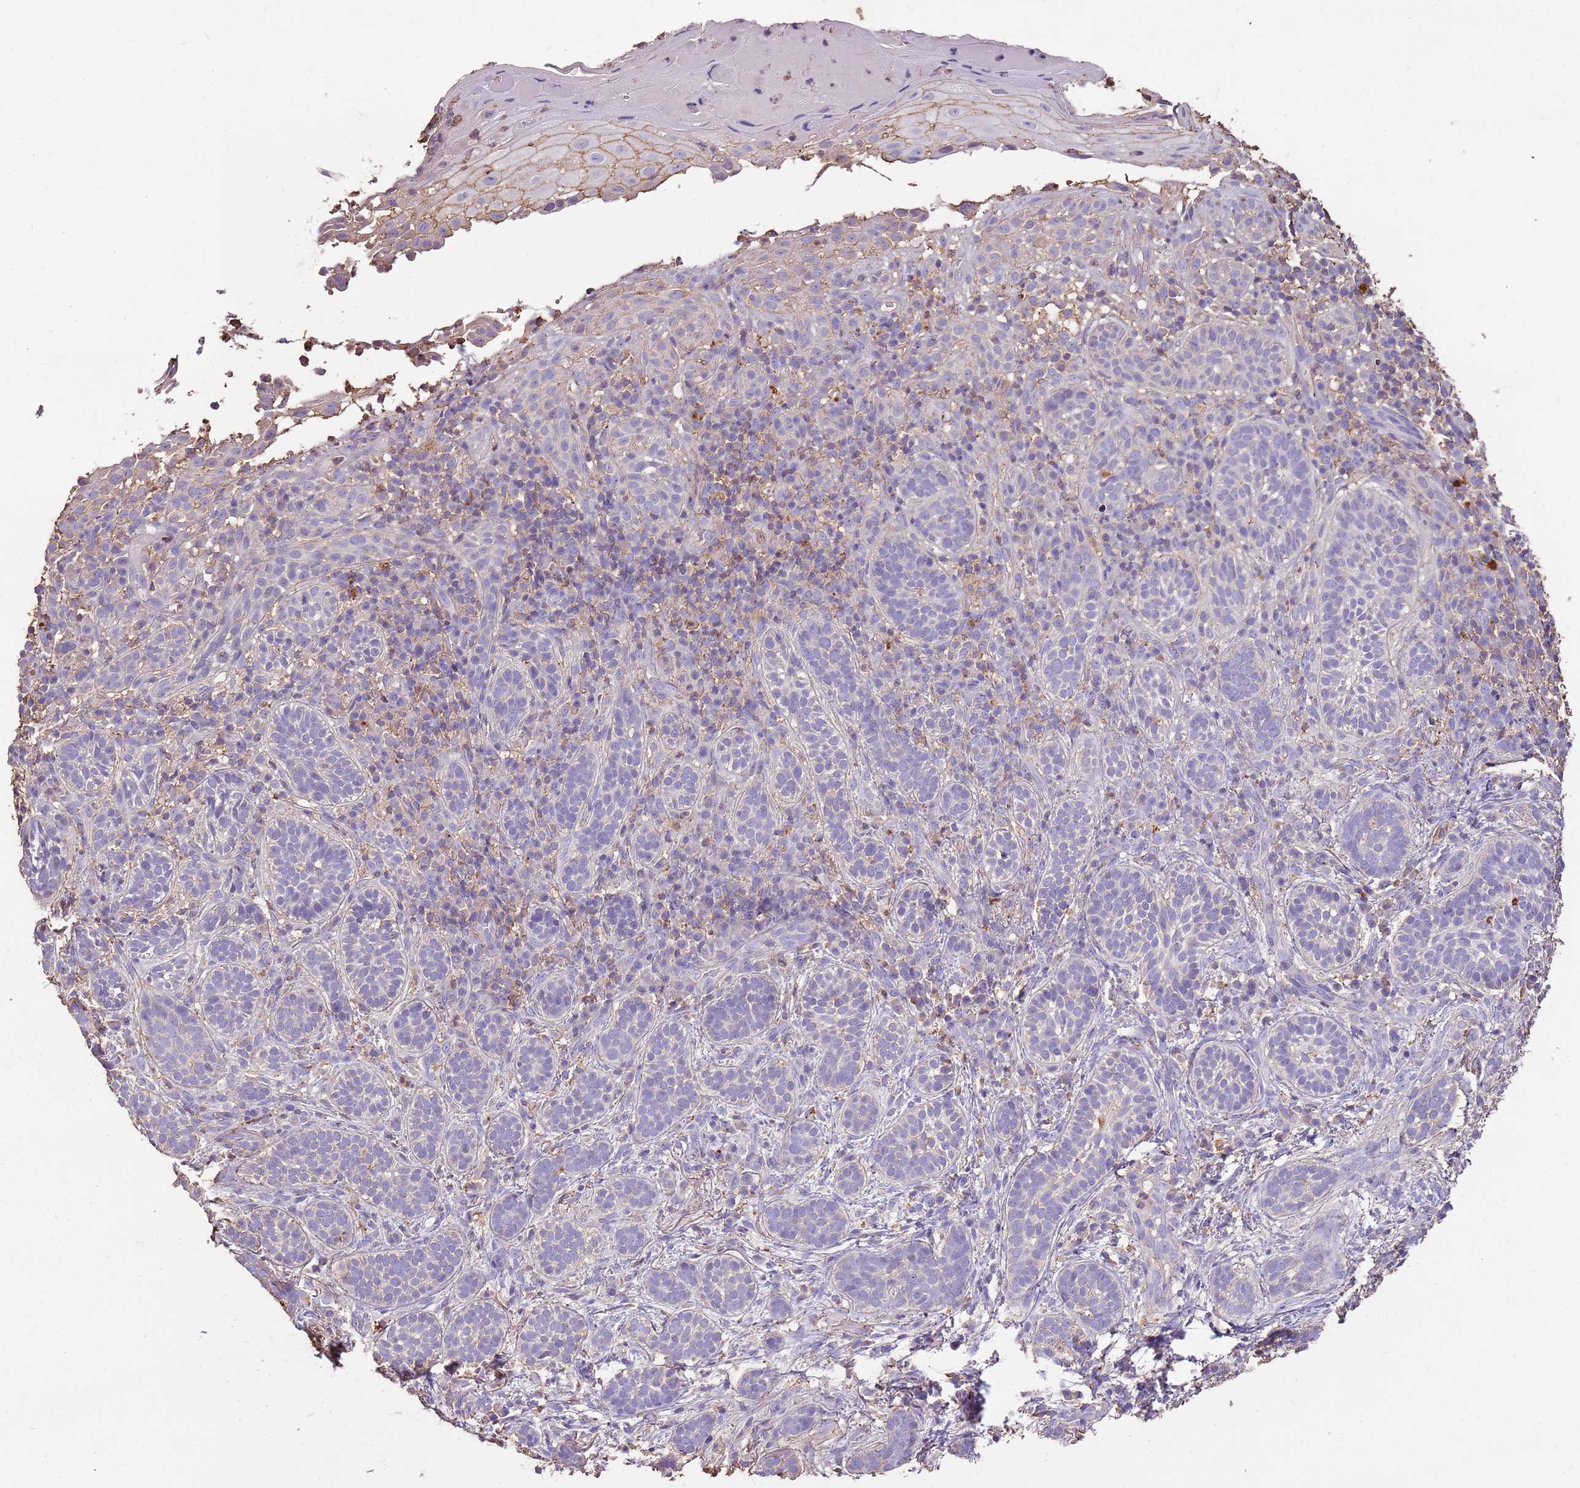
{"staining": {"intensity": "negative", "quantity": "none", "location": "none"}, "tissue": "skin cancer", "cell_type": "Tumor cells", "image_type": "cancer", "snomed": [{"axis": "morphology", "description": "Basal cell carcinoma"}, {"axis": "topography", "description": "Skin"}], "caption": "This is an immunohistochemistry photomicrograph of basal cell carcinoma (skin). There is no positivity in tumor cells.", "gene": "ARL10", "patient": {"sex": "male", "age": 71}}